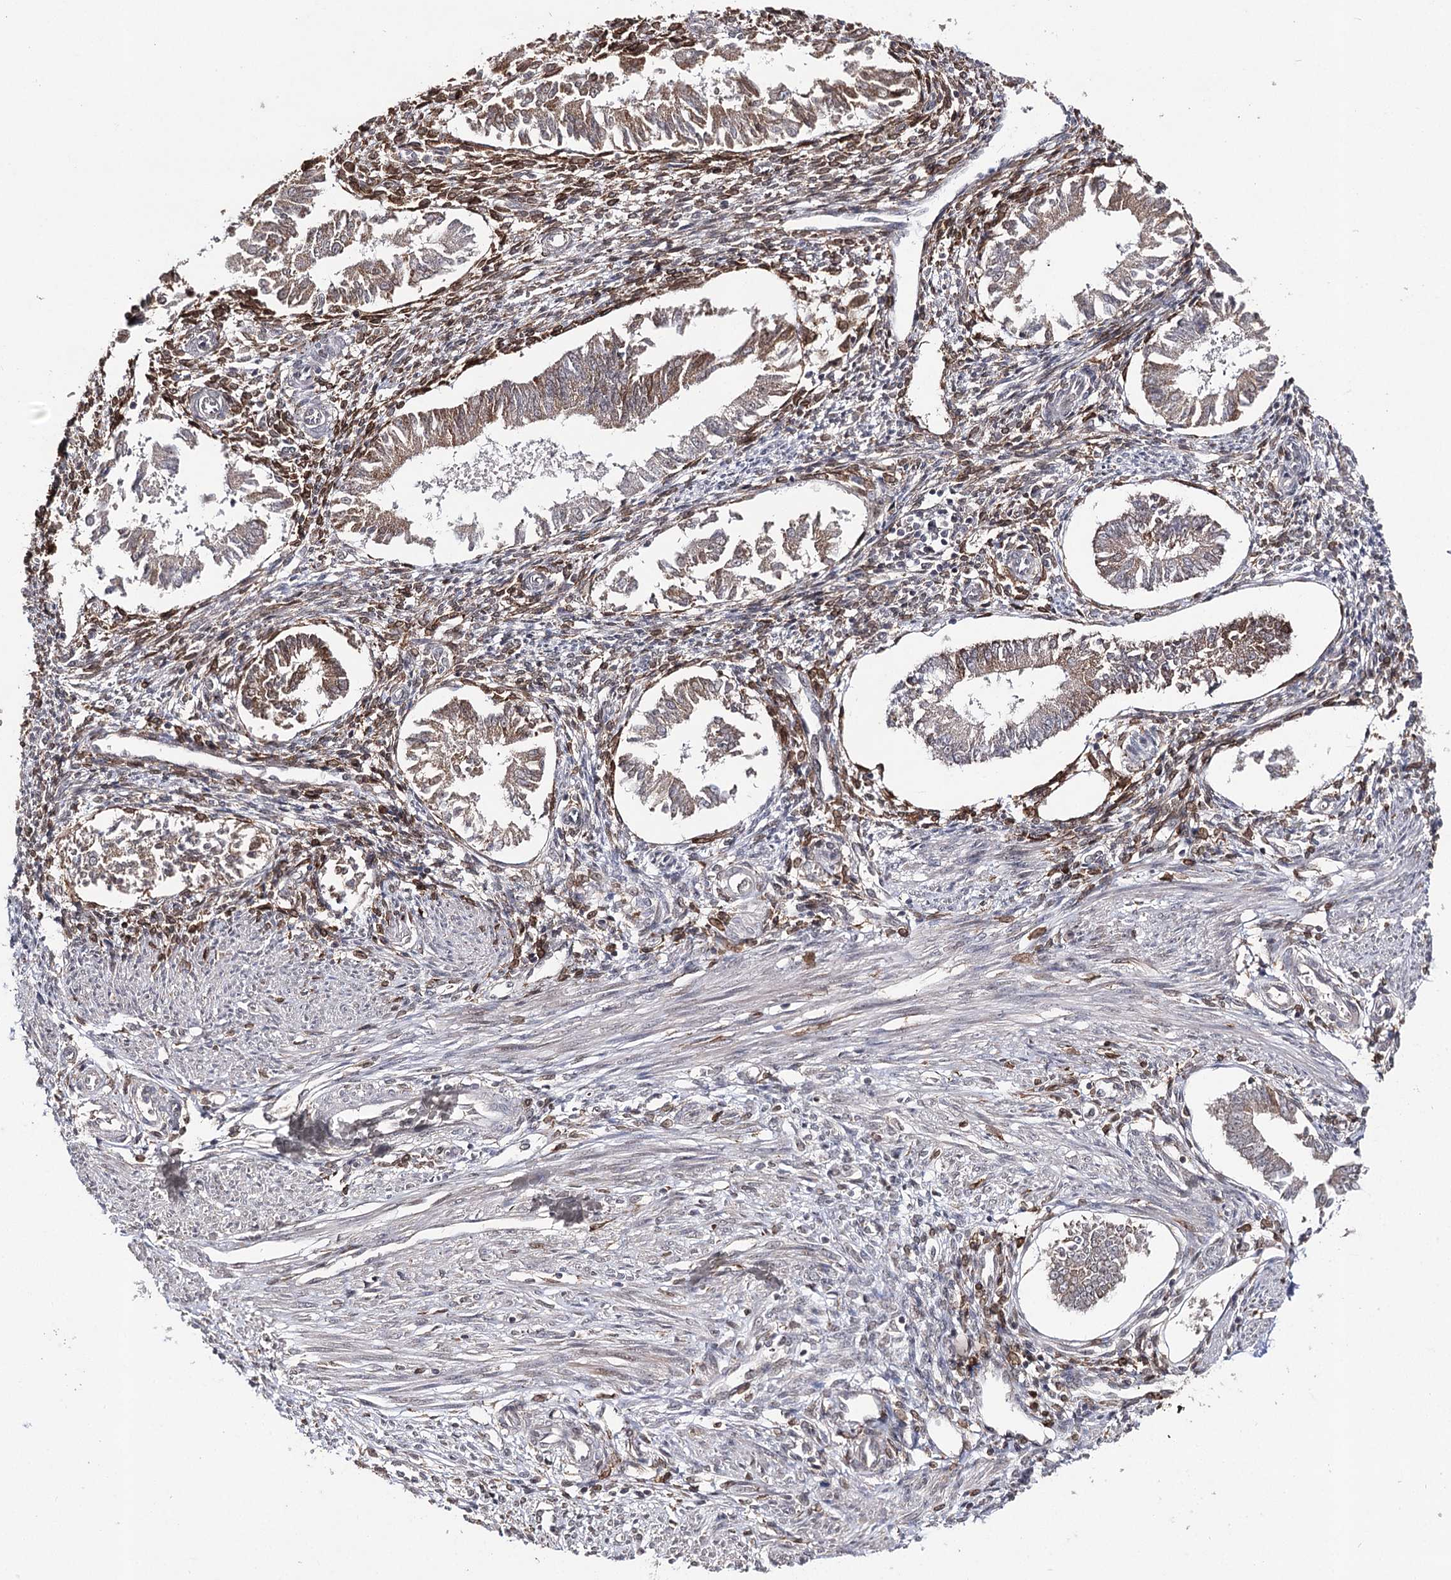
{"staining": {"intensity": "moderate", "quantity": "25%-75%", "location": "cytoplasmic/membranous"}, "tissue": "endometrium", "cell_type": "Cells in endometrial stroma", "image_type": "normal", "snomed": [{"axis": "morphology", "description": "Normal tissue, NOS"}, {"axis": "topography", "description": "Uterus"}, {"axis": "topography", "description": "Endometrium"}], "caption": "The immunohistochemical stain shows moderate cytoplasmic/membranous expression in cells in endometrial stroma of normal endometrium. The protein is stained brown, and the nuclei are stained in blue (DAB (3,3'-diaminobenzidine) IHC with brightfield microscopy, high magnification).", "gene": "HSD11B2", "patient": {"sex": "female", "age": 48}}